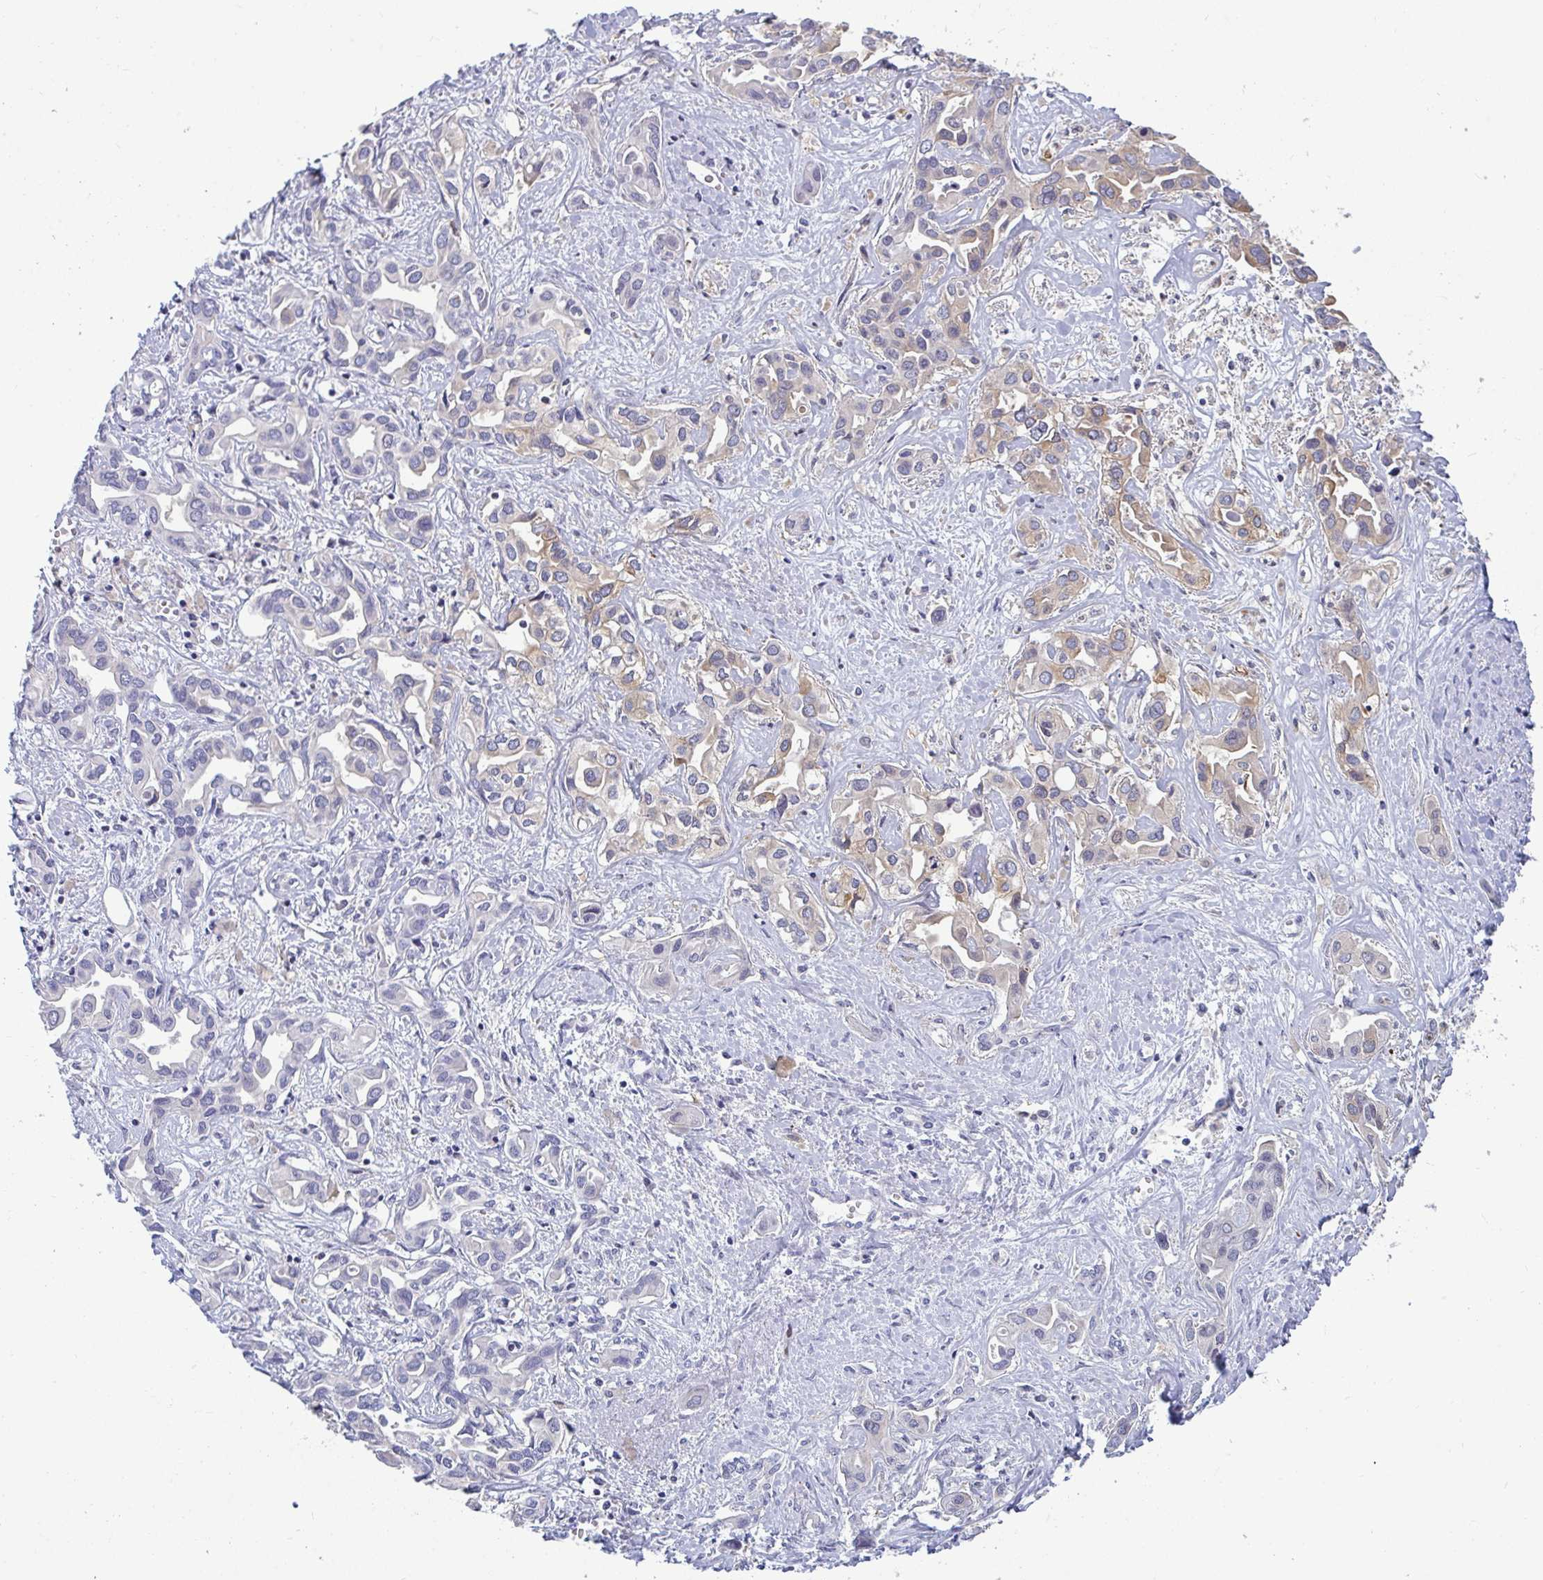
{"staining": {"intensity": "weak", "quantity": "<25%", "location": "cytoplasmic/membranous"}, "tissue": "liver cancer", "cell_type": "Tumor cells", "image_type": "cancer", "snomed": [{"axis": "morphology", "description": "Cholangiocarcinoma"}, {"axis": "topography", "description": "Liver"}], "caption": "Histopathology image shows no significant protein positivity in tumor cells of liver cancer (cholangiocarcinoma).", "gene": "SLC30A6", "patient": {"sex": "female", "age": 64}}